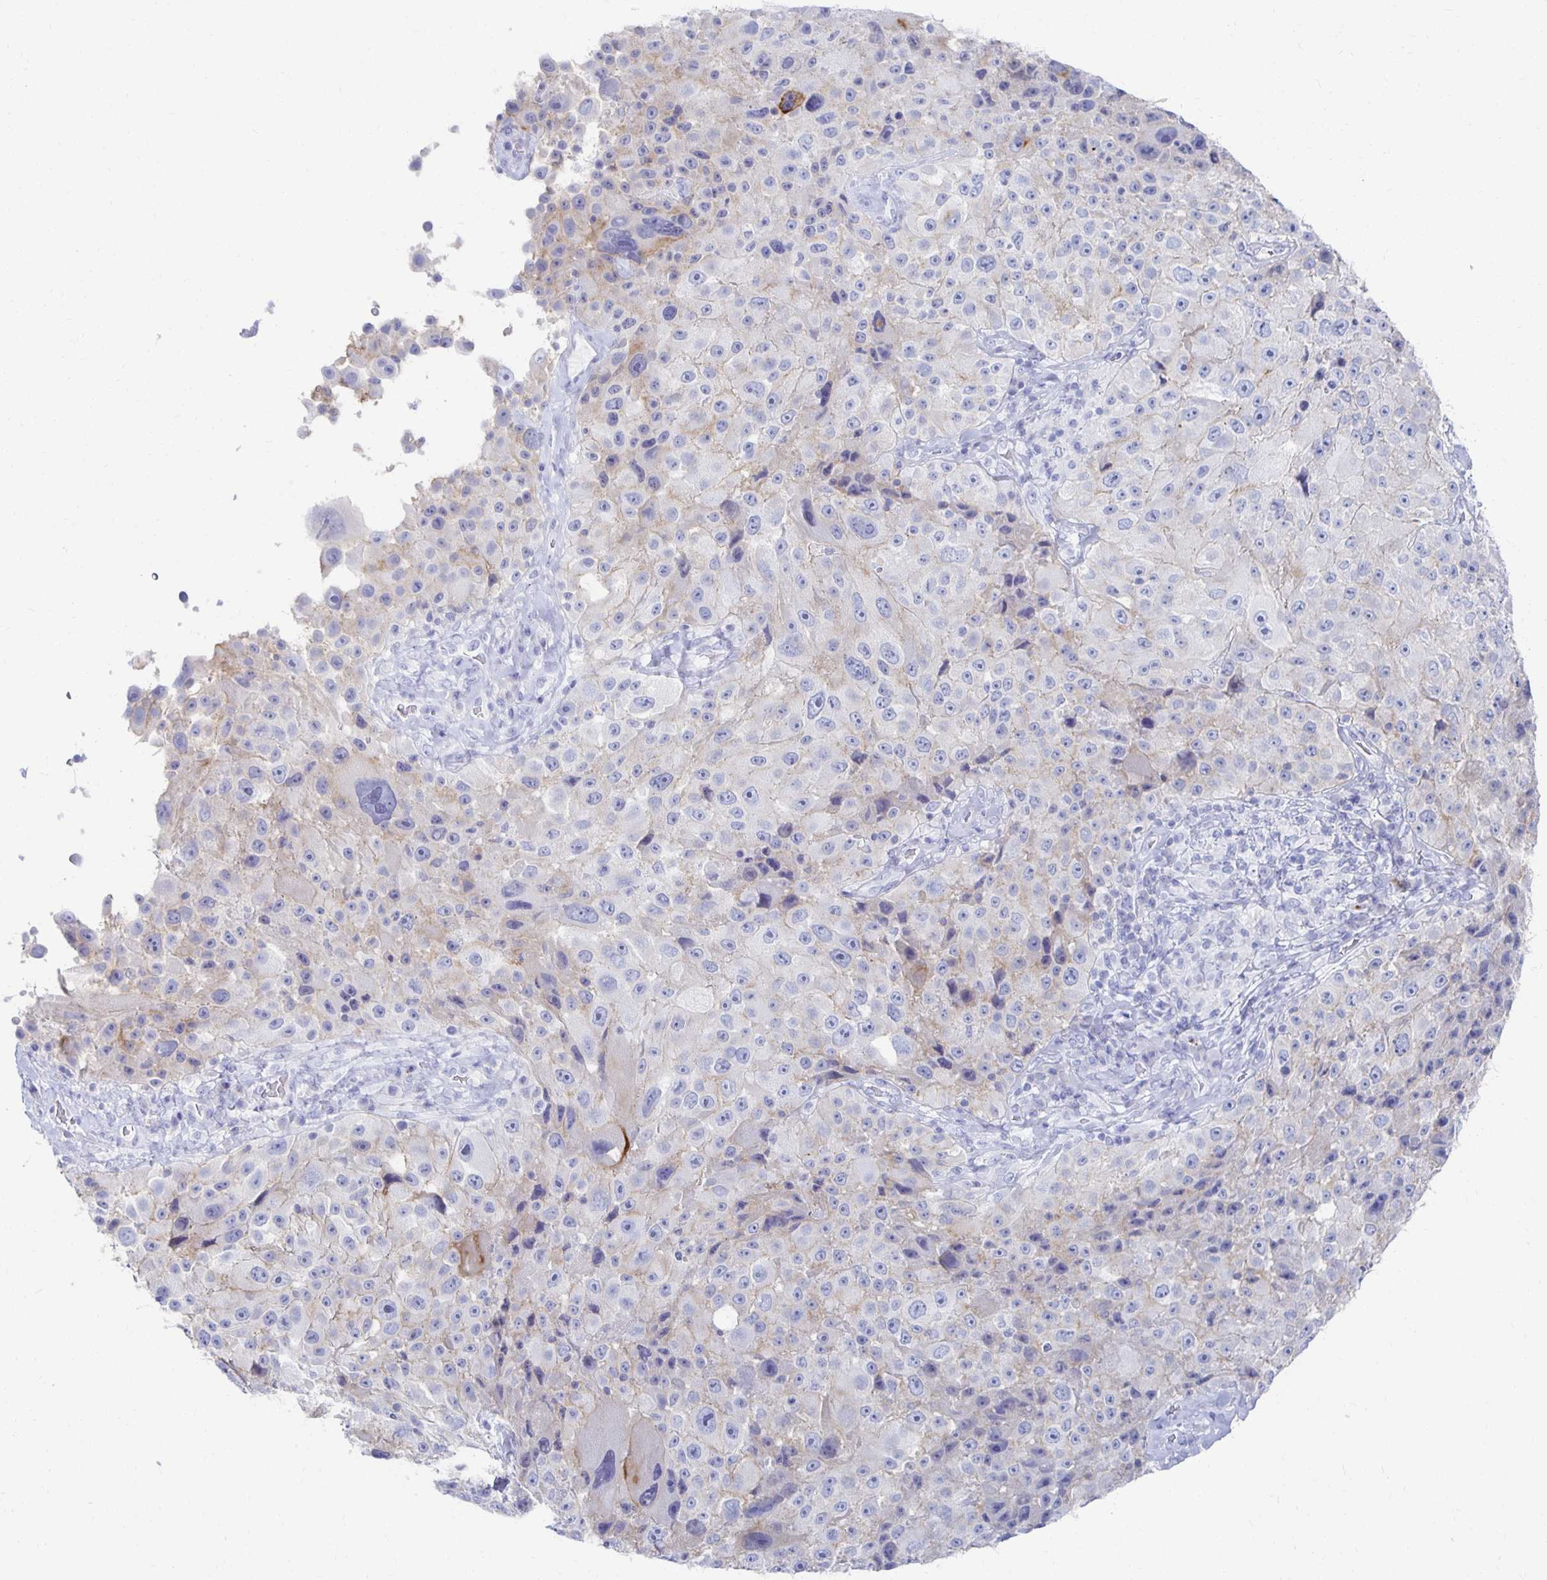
{"staining": {"intensity": "negative", "quantity": "none", "location": "none"}, "tissue": "melanoma", "cell_type": "Tumor cells", "image_type": "cancer", "snomed": [{"axis": "morphology", "description": "Malignant melanoma, Metastatic site"}, {"axis": "topography", "description": "Lymph node"}], "caption": "Protein analysis of malignant melanoma (metastatic site) displays no significant staining in tumor cells.", "gene": "PRDM7", "patient": {"sex": "male", "age": 62}}